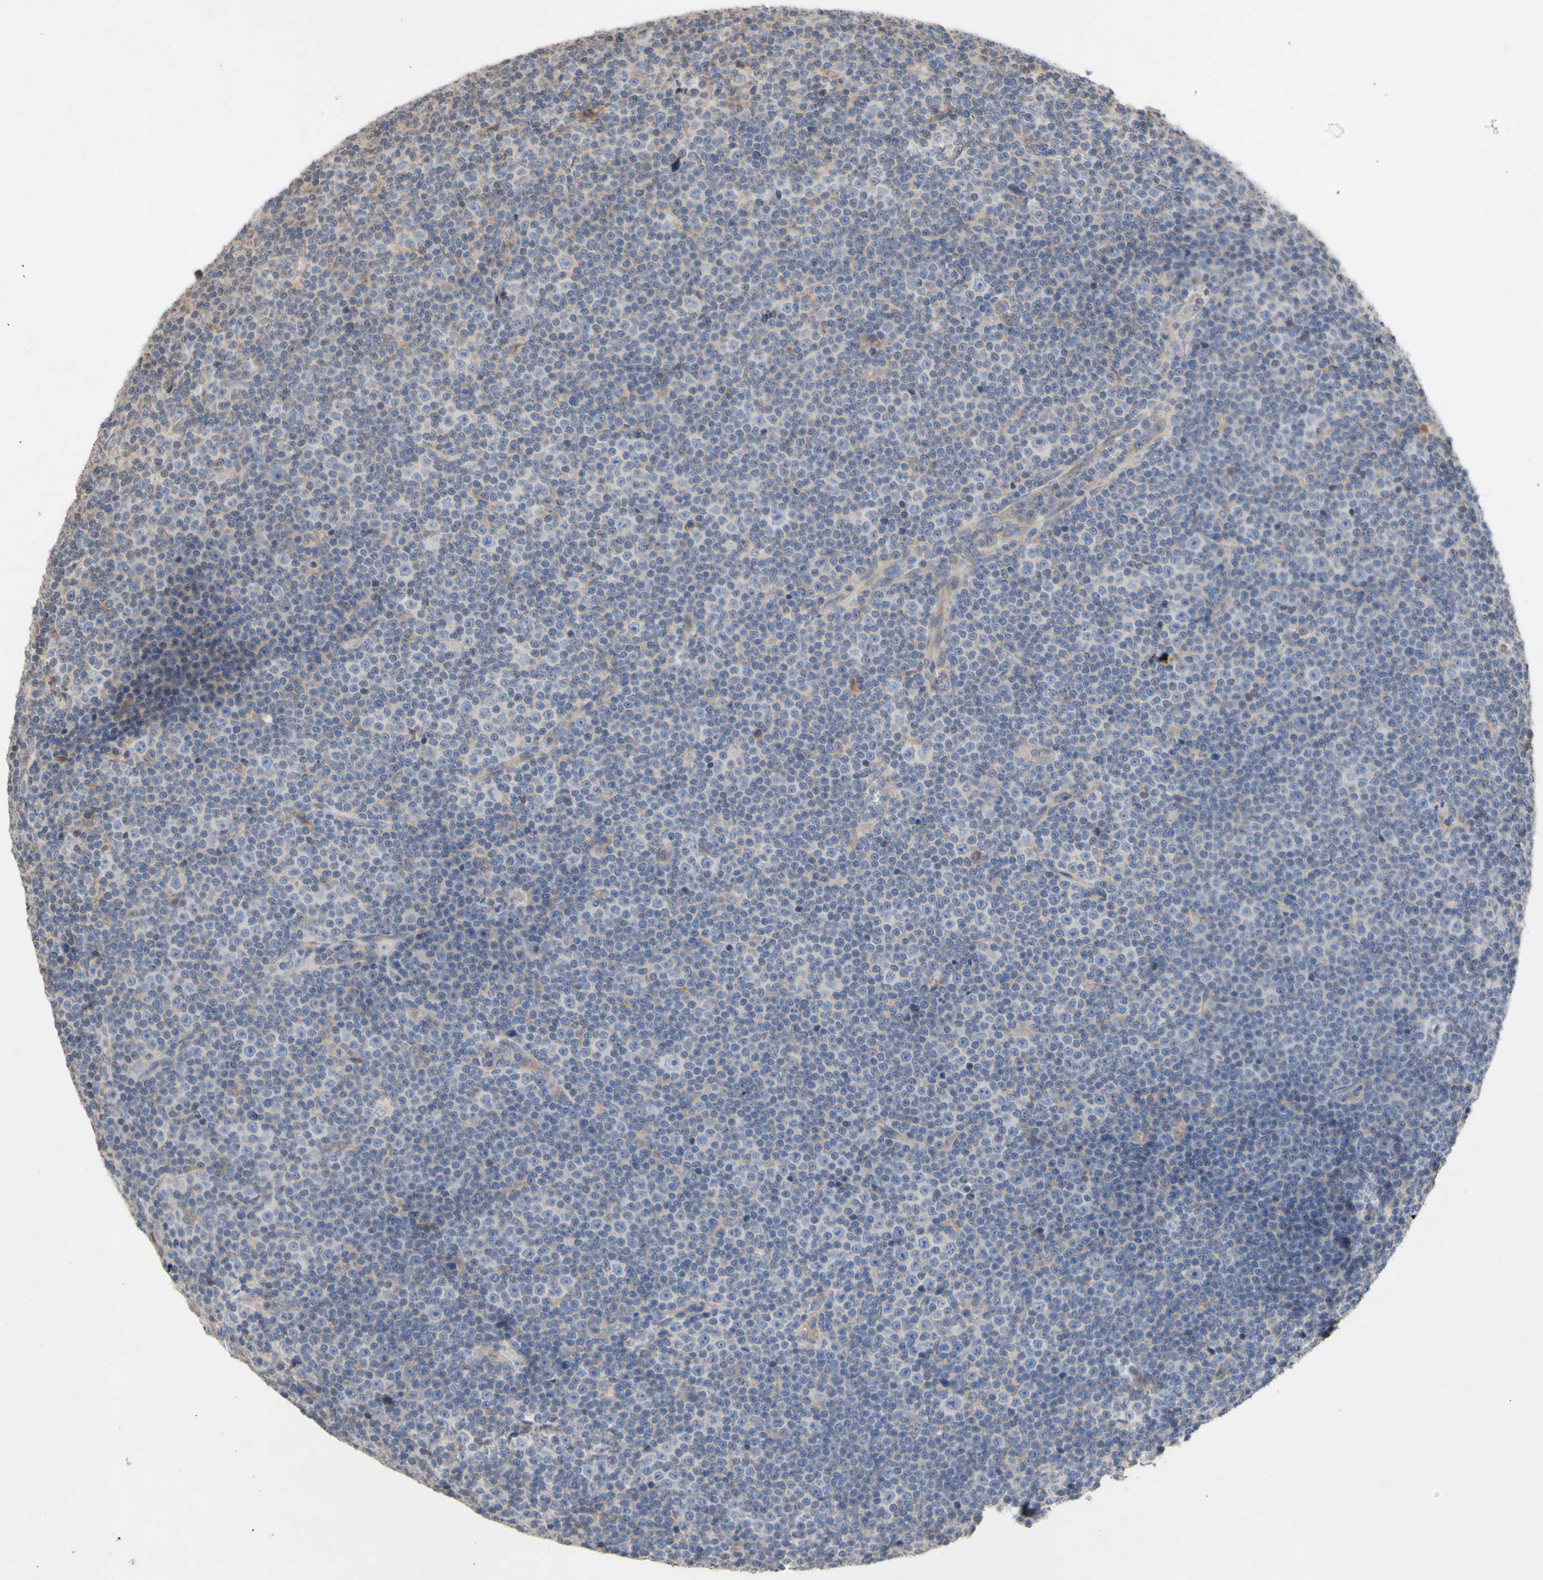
{"staining": {"intensity": "weak", "quantity": "<25%", "location": "cytoplasmic/membranous"}, "tissue": "lymphoma", "cell_type": "Tumor cells", "image_type": "cancer", "snomed": [{"axis": "morphology", "description": "Malignant lymphoma, non-Hodgkin's type, Low grade"}, {"axis": "topography", "description": "Lymph node"}], "caption": "The immunohistochemistry (IHC) histopathology image has no significant expression in tumor cells of lymphoma tissue.", "gene": "NECTIN3", "patient": {"sex": "female", "age": 67}}